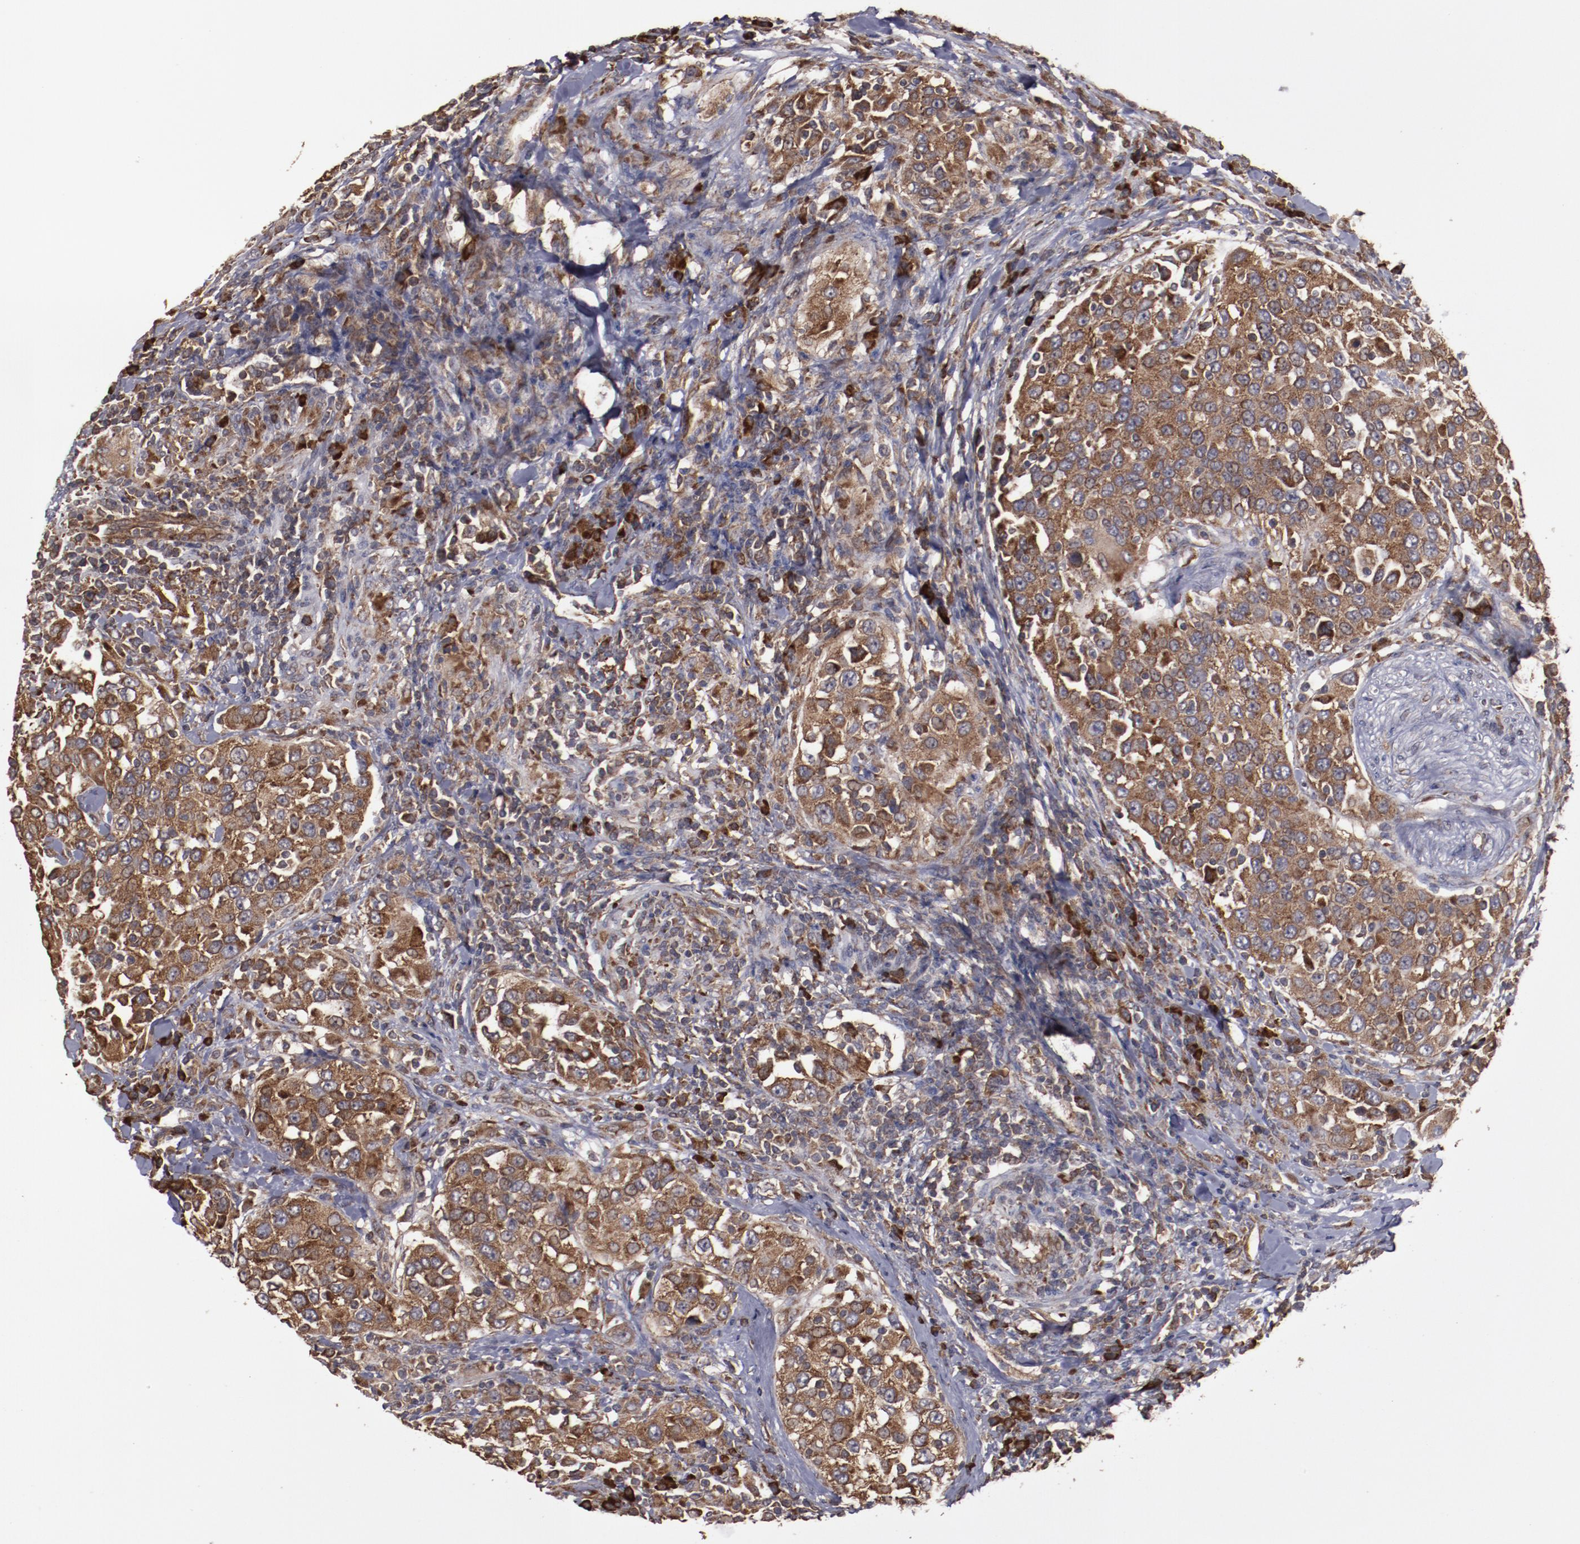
{"staining": {"intensity": "strong", "quantity": ">75%", "location": "cytoplasmic/membranous"}, "tissue": "urothelial cancer", "cell_type": "Tumor cells", "image_type": "cancer", "snomed": [{"axis": "morphology", "description": "Urothelial carcinoma, High grade"}, {"axis": "topography", "description": "Urinary bladder"}], "caption": "Immunohistochemical staining of human urothelial cancer displays strong cytoplasmic/membranous protein positivity in approximately >75% of tumor cells. (DAB IHC with brightfield microscopy, high magnification).", "gene": "RPS4Y1", "patient": {"sex": "female", "age": 80}}